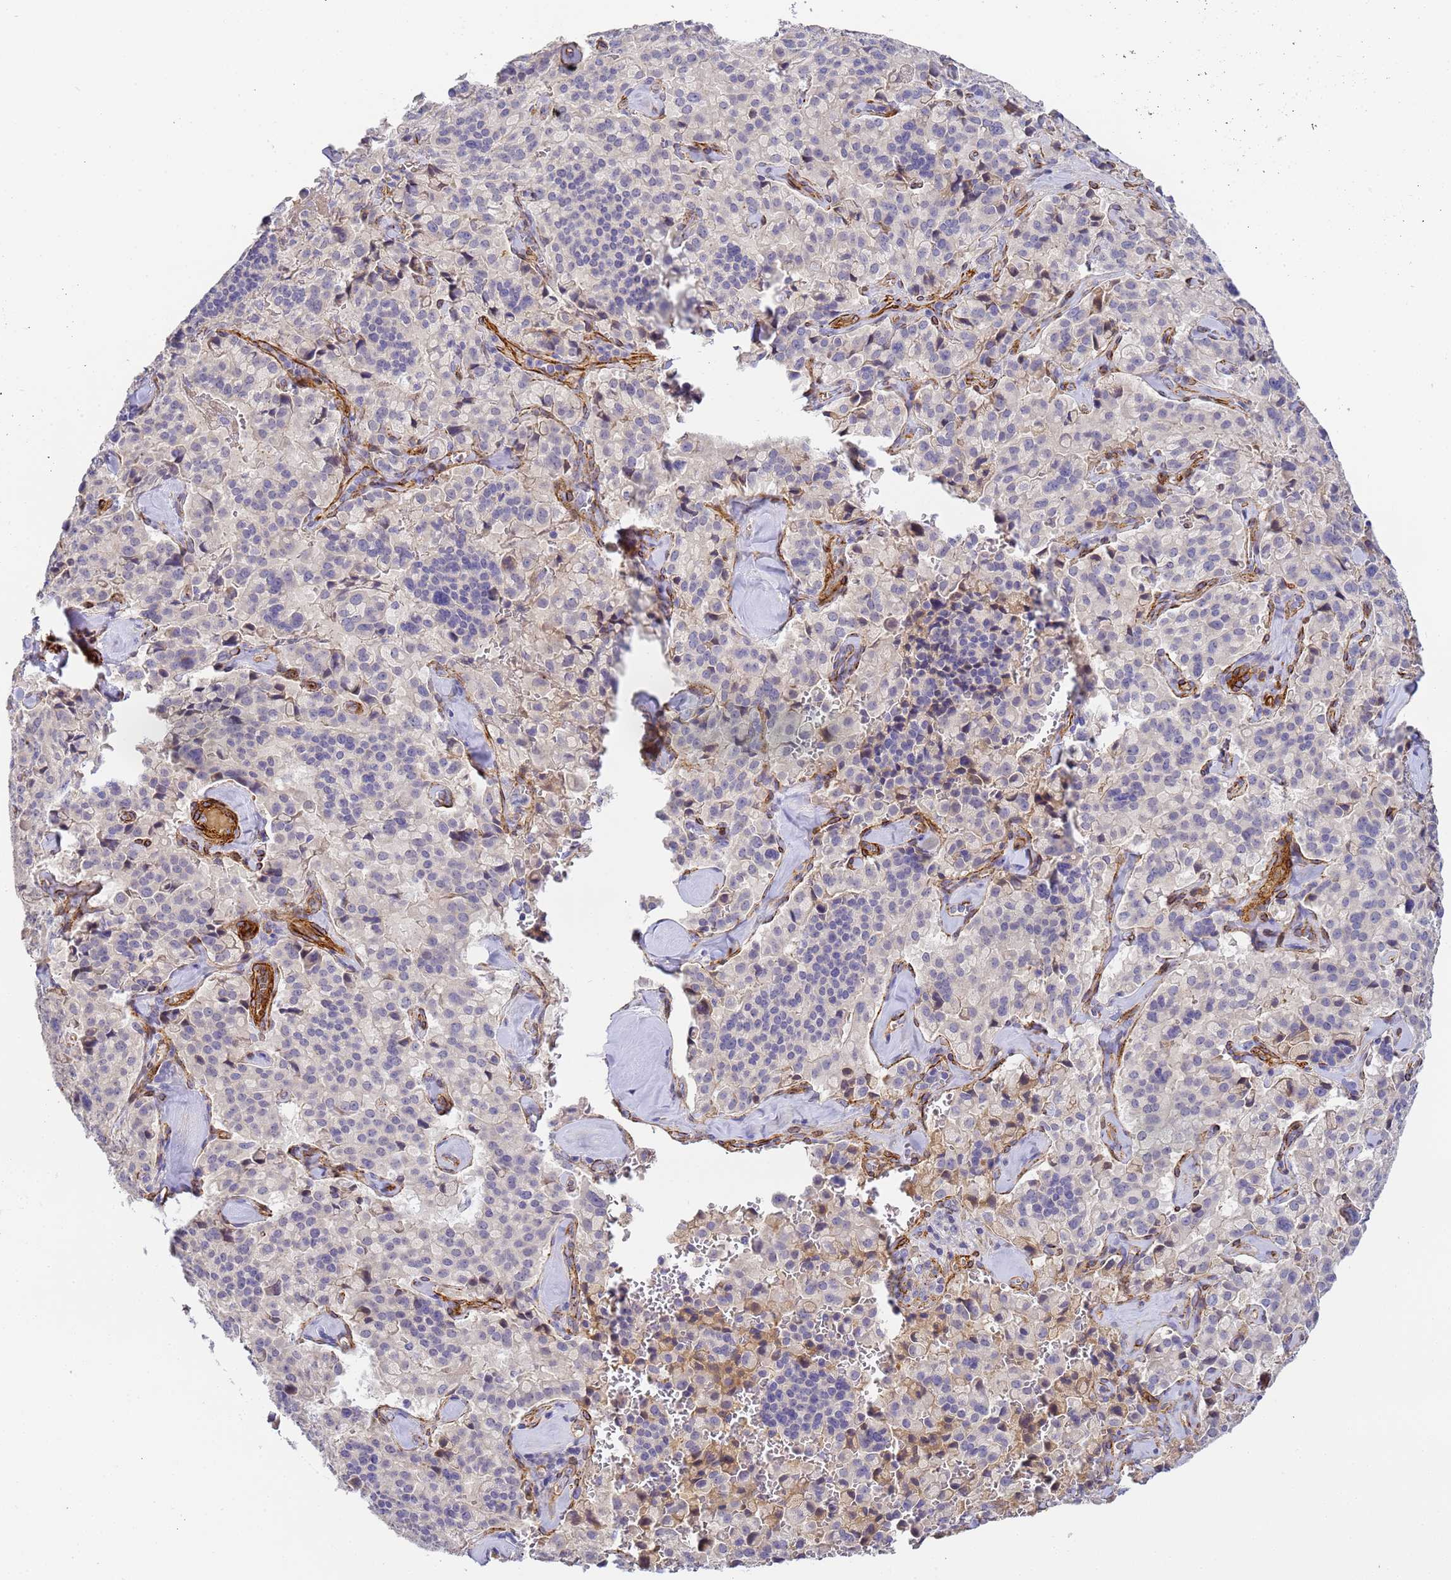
{"staining": {"intensity": "negative", "quantity": "none", "location": "none"}, "tissue": "pancreatic cancer", "cell_type": "Tumor cells", "image_type": "cancer", "snomed": [{"axis": "morphology", "description": "Adenocarcinoma, NOS"}, {"axis": "topography", "description": "Pancreas"}], "caption": "Immunohistochemistry (IHC) micrograph of human pancreatic cancer stained for a protein (brown), which reveals no positivity in tumor cells.", "gene": "CFH", "patient": {"sex": "male", "age": 65}}